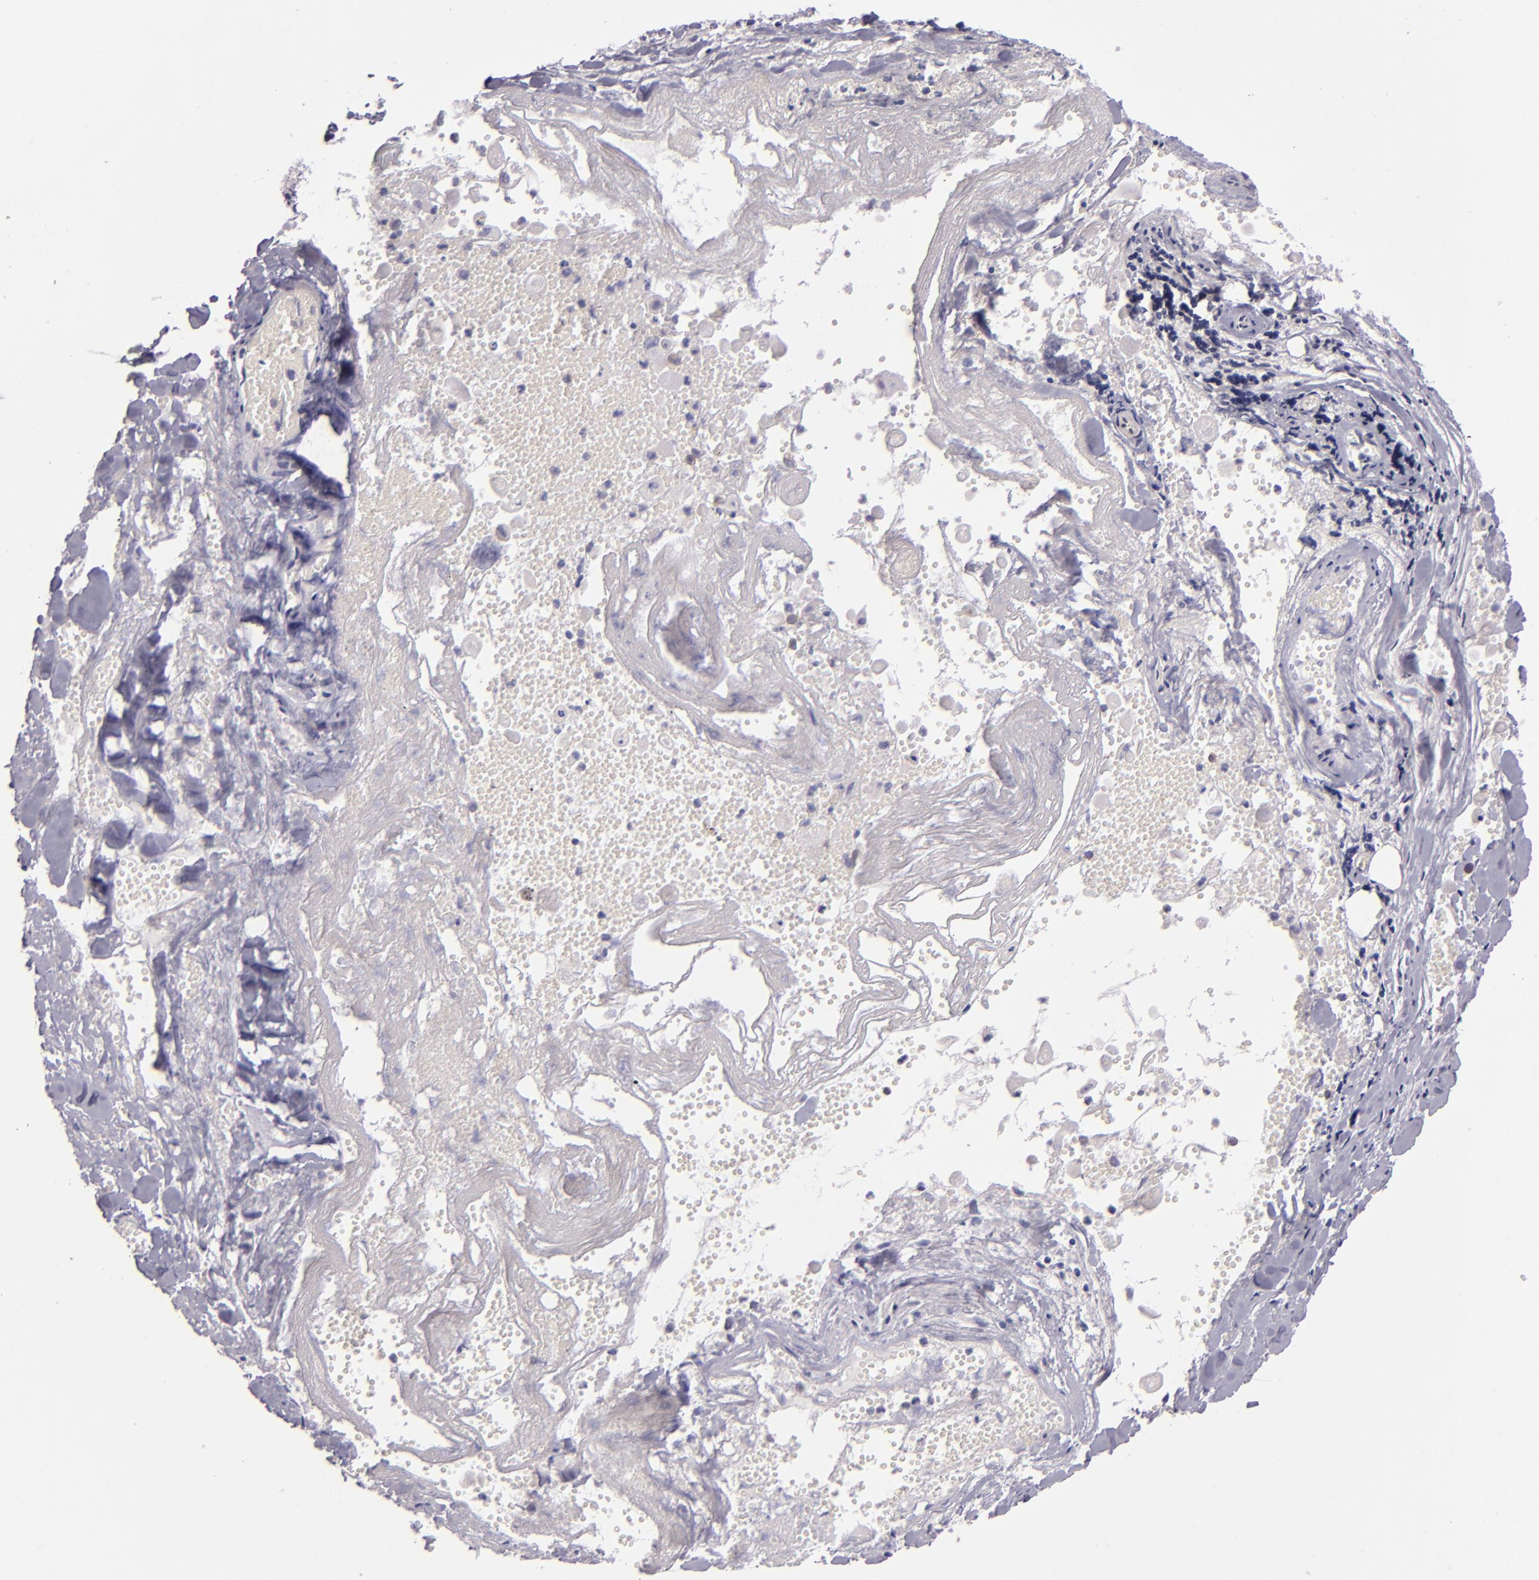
{"staining": {"intensity": "weak", "quantity": "<25%", "location": "cytoplasmic/membranous"}, "tissue": "lung cancer", "cell_type": "Tumor cells", "image_type": "cancer", "snomed": [{"axis": "morphology", "description": "Adenocarcinoma, NOS"}, {"axis": "topography", "description": "Lung"}], "caption": "DAB immunohistochemical staining of adenocarcinoma (lung) reveals no significant staining in tumor cells. (Stains: DAB (3,3'-diaminobenzidine) immunohistochemistry with hematoxylin counter stain, Microscopy: brightfield microscopy at high magnification).", "gene": "UPF3B", "patient": {"sex": "male", "age": 60}}